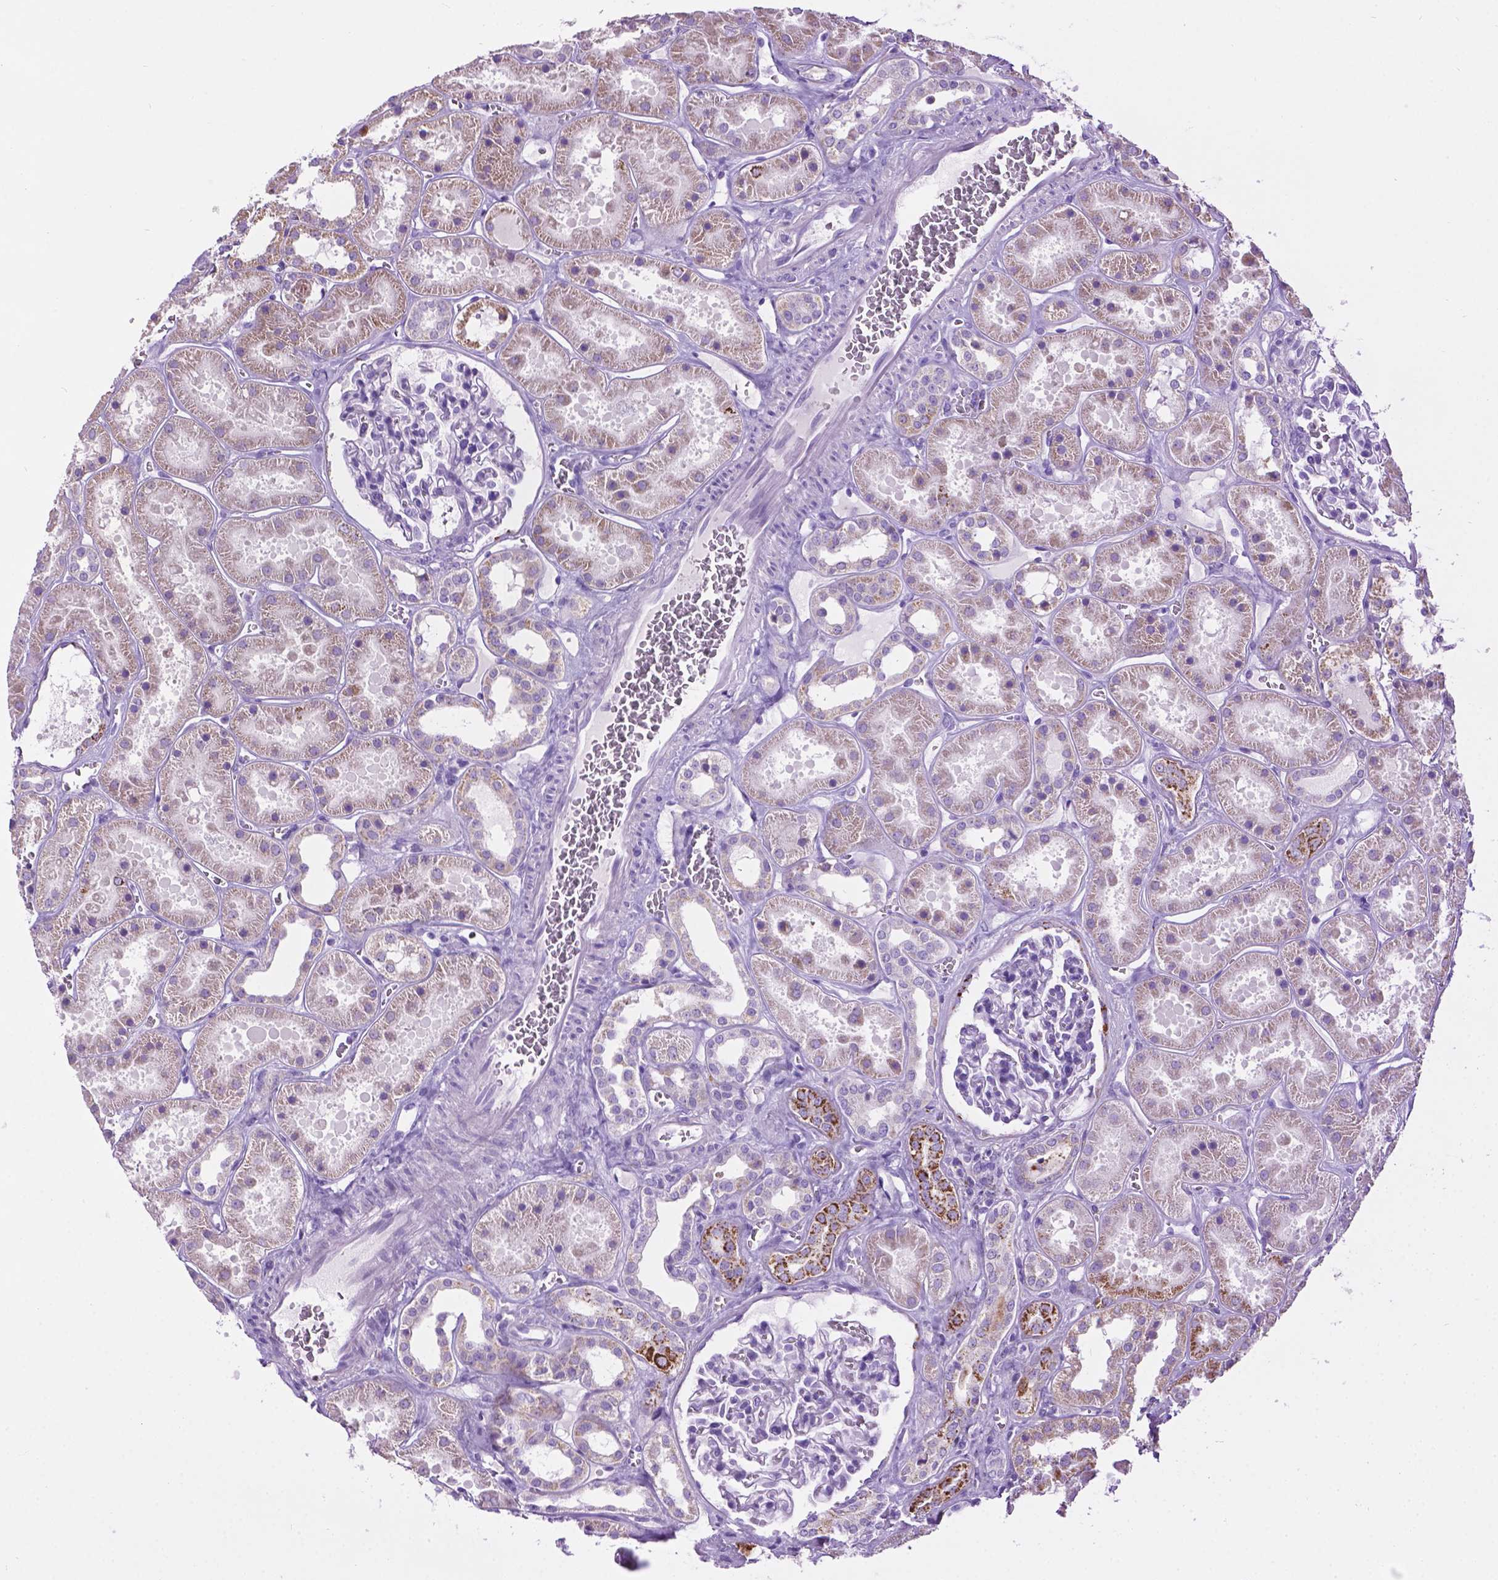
{"staining": {"intensity": "negative", "quantity": "none", "location": "none"}, "tissue": "kidney", "cell_type": "Cells in glomeruli", "image_type": "normal", "snomed": [{"axis": "morphology", "description": "Normal tissue, NOS"}, {"axis": "topography", "description": "Kidney"}], "caption": "High power microscopy image of an IHC micrograph of unremarkable kidney, revealing no significant expression in cells in glomeruli.", "gene": "TMEM132E", "patient": {"sex": "female", "age": 41}}